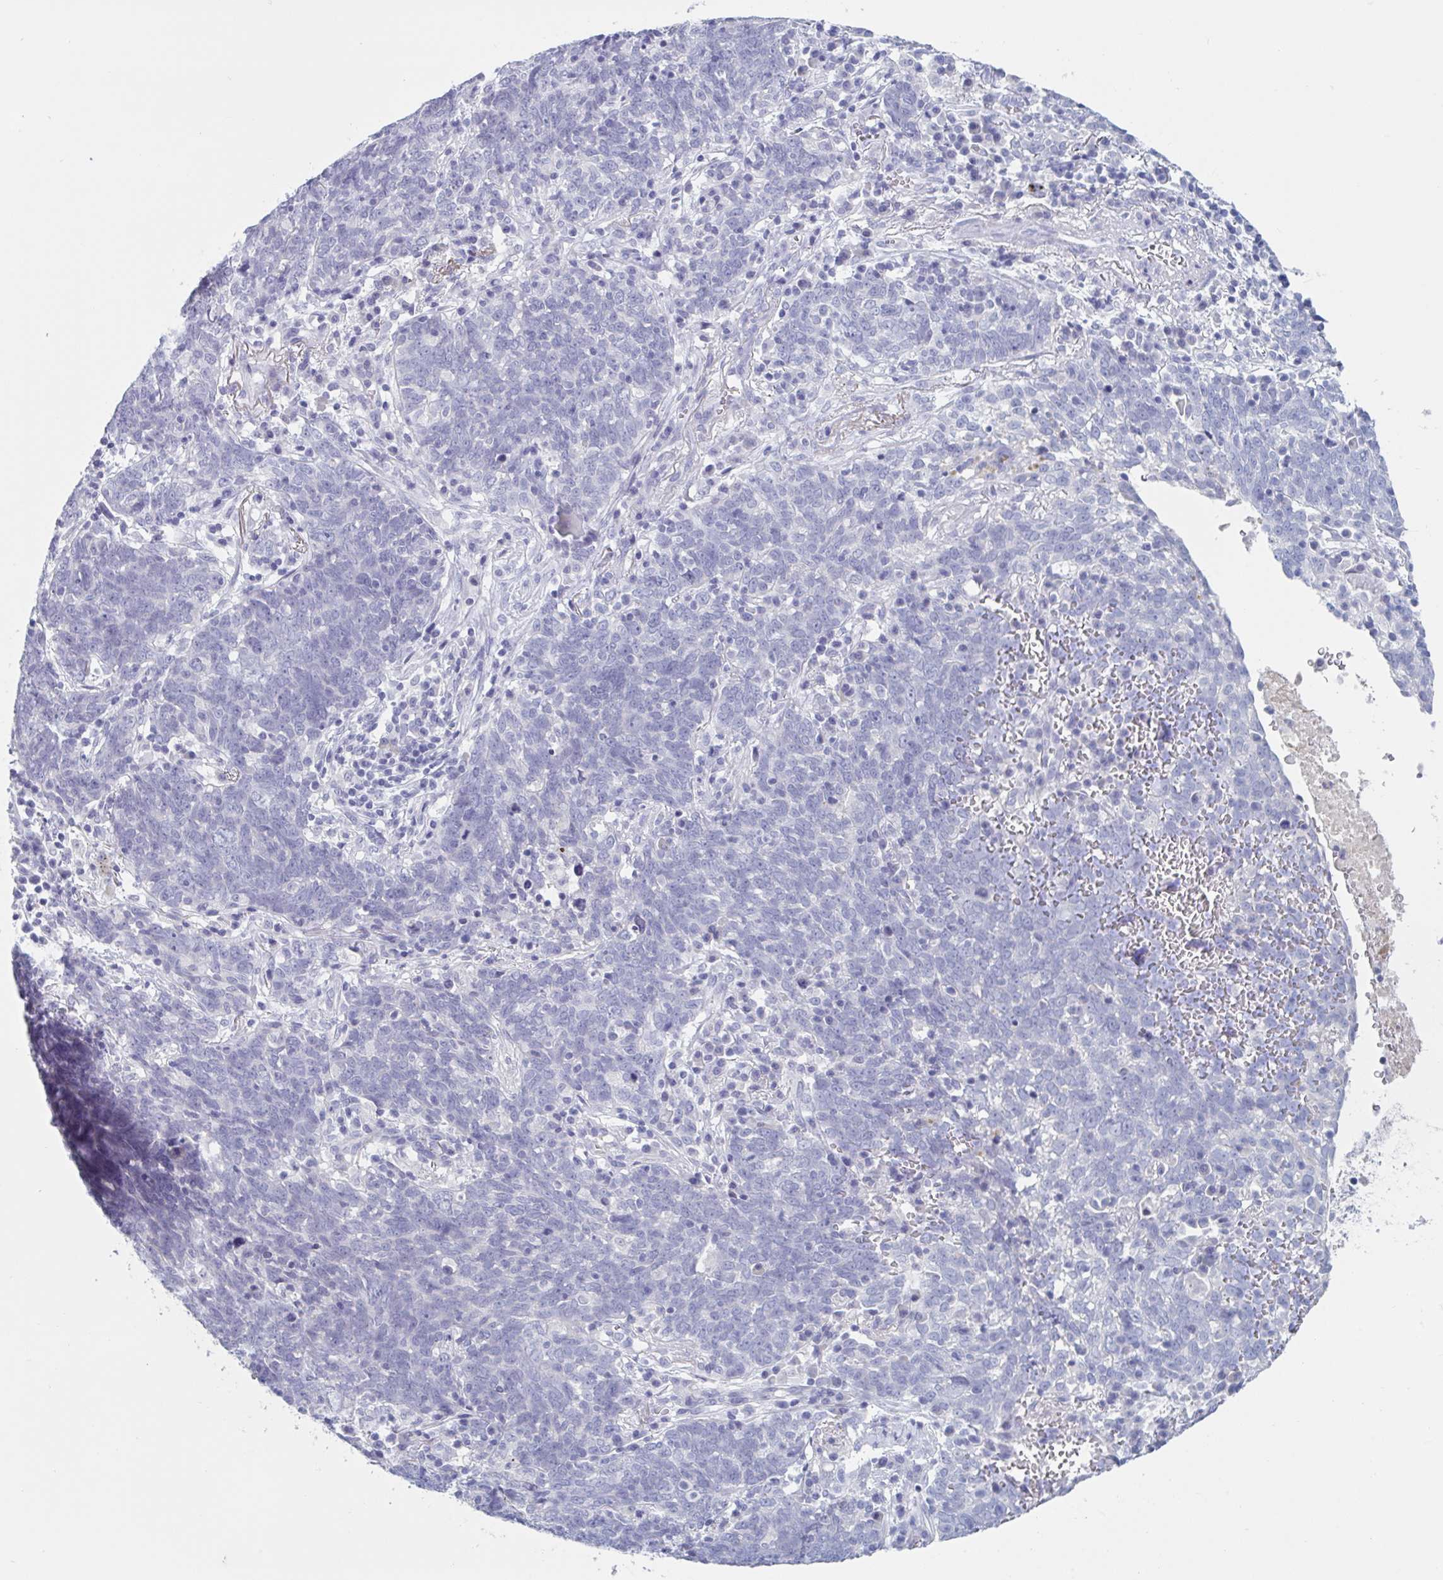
{"staining": {"intensity": "negative", "quantity": "none", "location": "none"}, "tissue": "lung cancer", "cell_type": "Tumor cells", "image_type": "cancer", "snomed": [{"axis": "morphology", "description": "Squamous cell carcinoma, NOS"}, {"axis": "topography", "description": "Lung"}], "caption": "The photomicrograph demonstrates no staining of tumor cells in squamous cell carcinoma (lung). The staining was performed using DAB to visualize the protein expression in brown, while the nuclei were stained in blue with hematoxylin (Magnification: 20x).", "gene": "NDUFC2", "patient": {"sex": "female", "age": 72}}